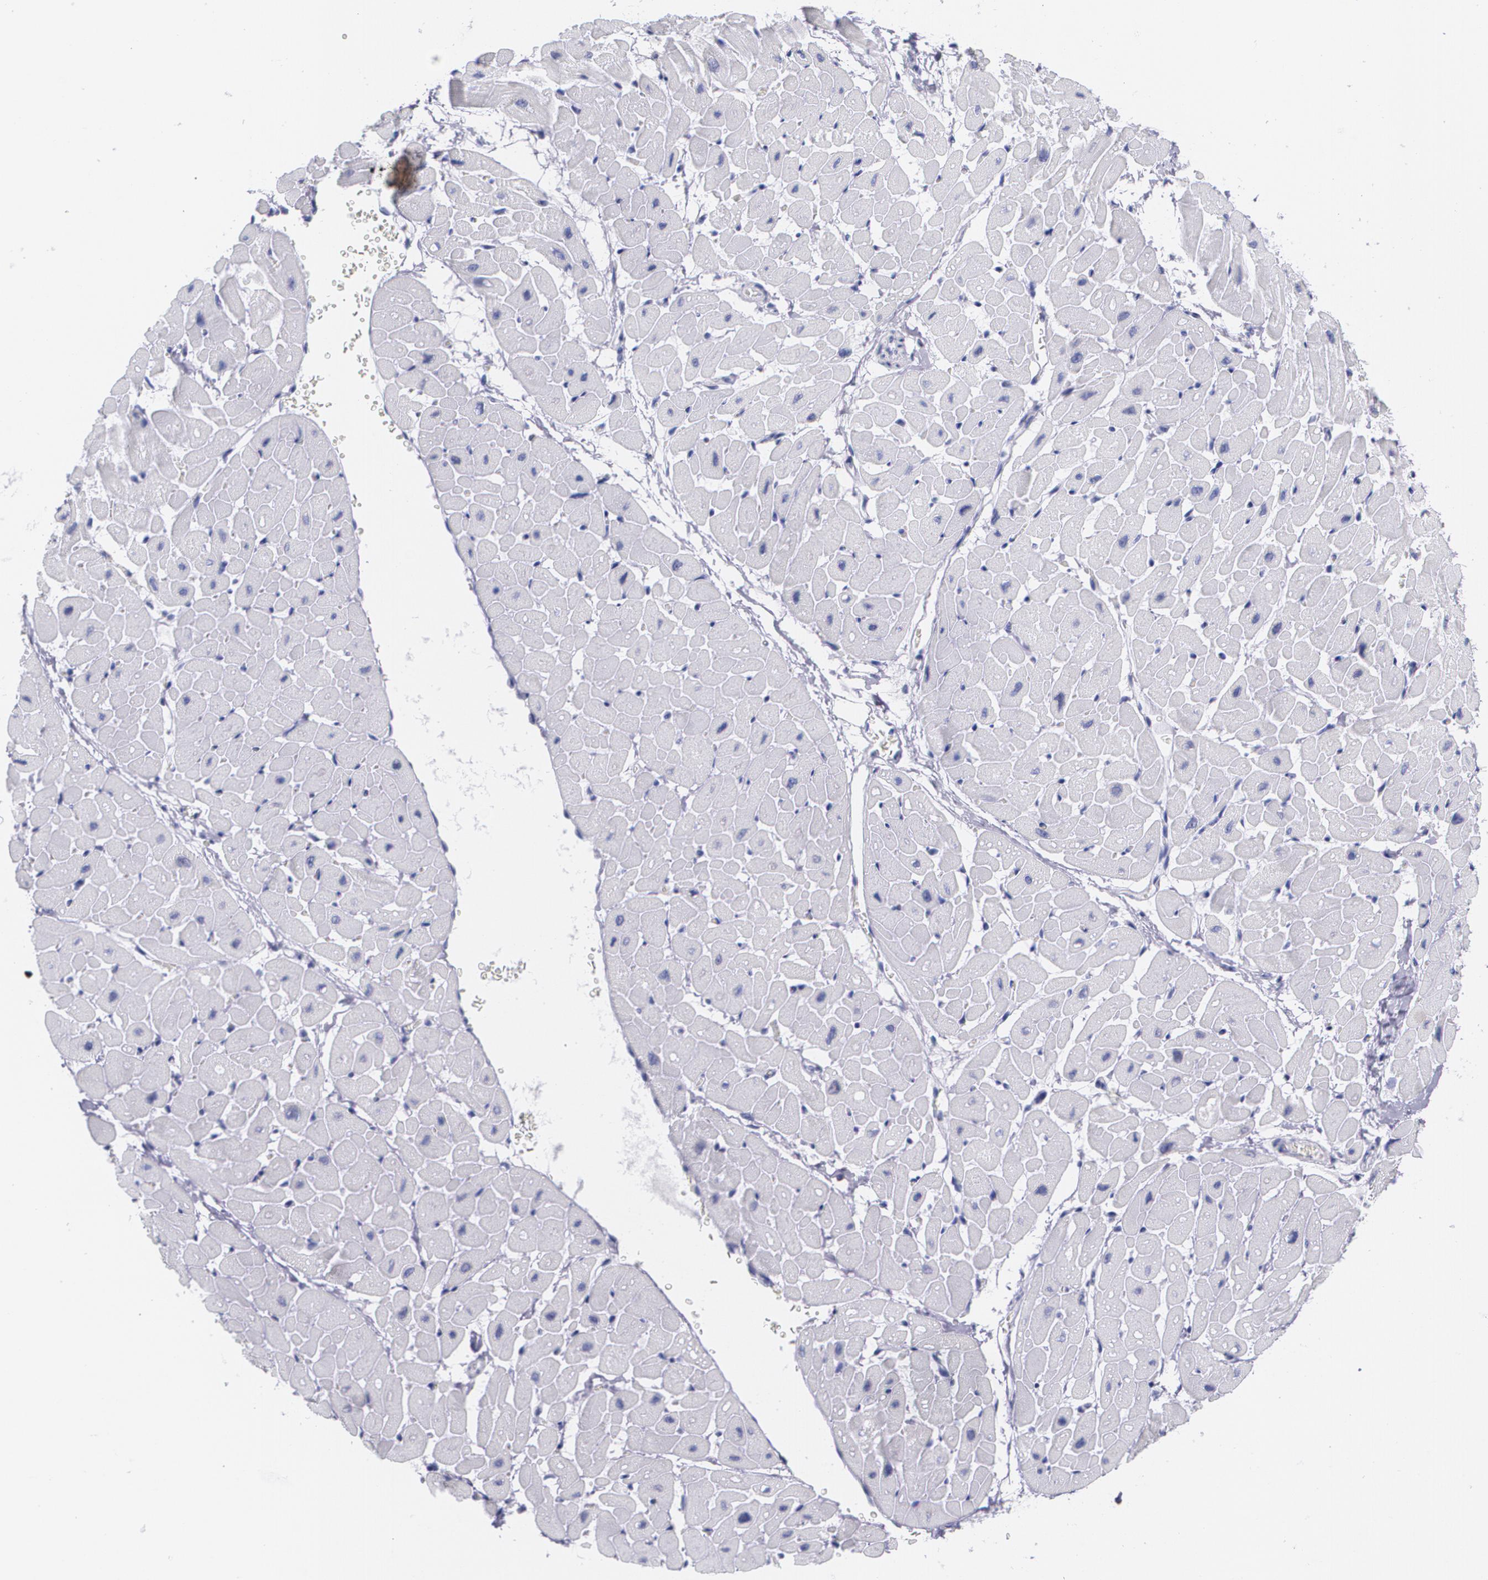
{"staining": {"intensity": "negative", "quantity": "none", "location": "none"}, "tissue": "heart muscle", "cell_type": "Cardiomyocytes", "image_type": "normal", "snomed": [{"axis": "morphology", "description": "Normal tissue, NOS"}, {"axis": "topography", "description": "Heart"}], "caption": "An image of heart muscle stained for a protein shows no brown staining in cardiomyocytes.", "gene": "TP53", "patient": {"sex": "male", "age": 45}}